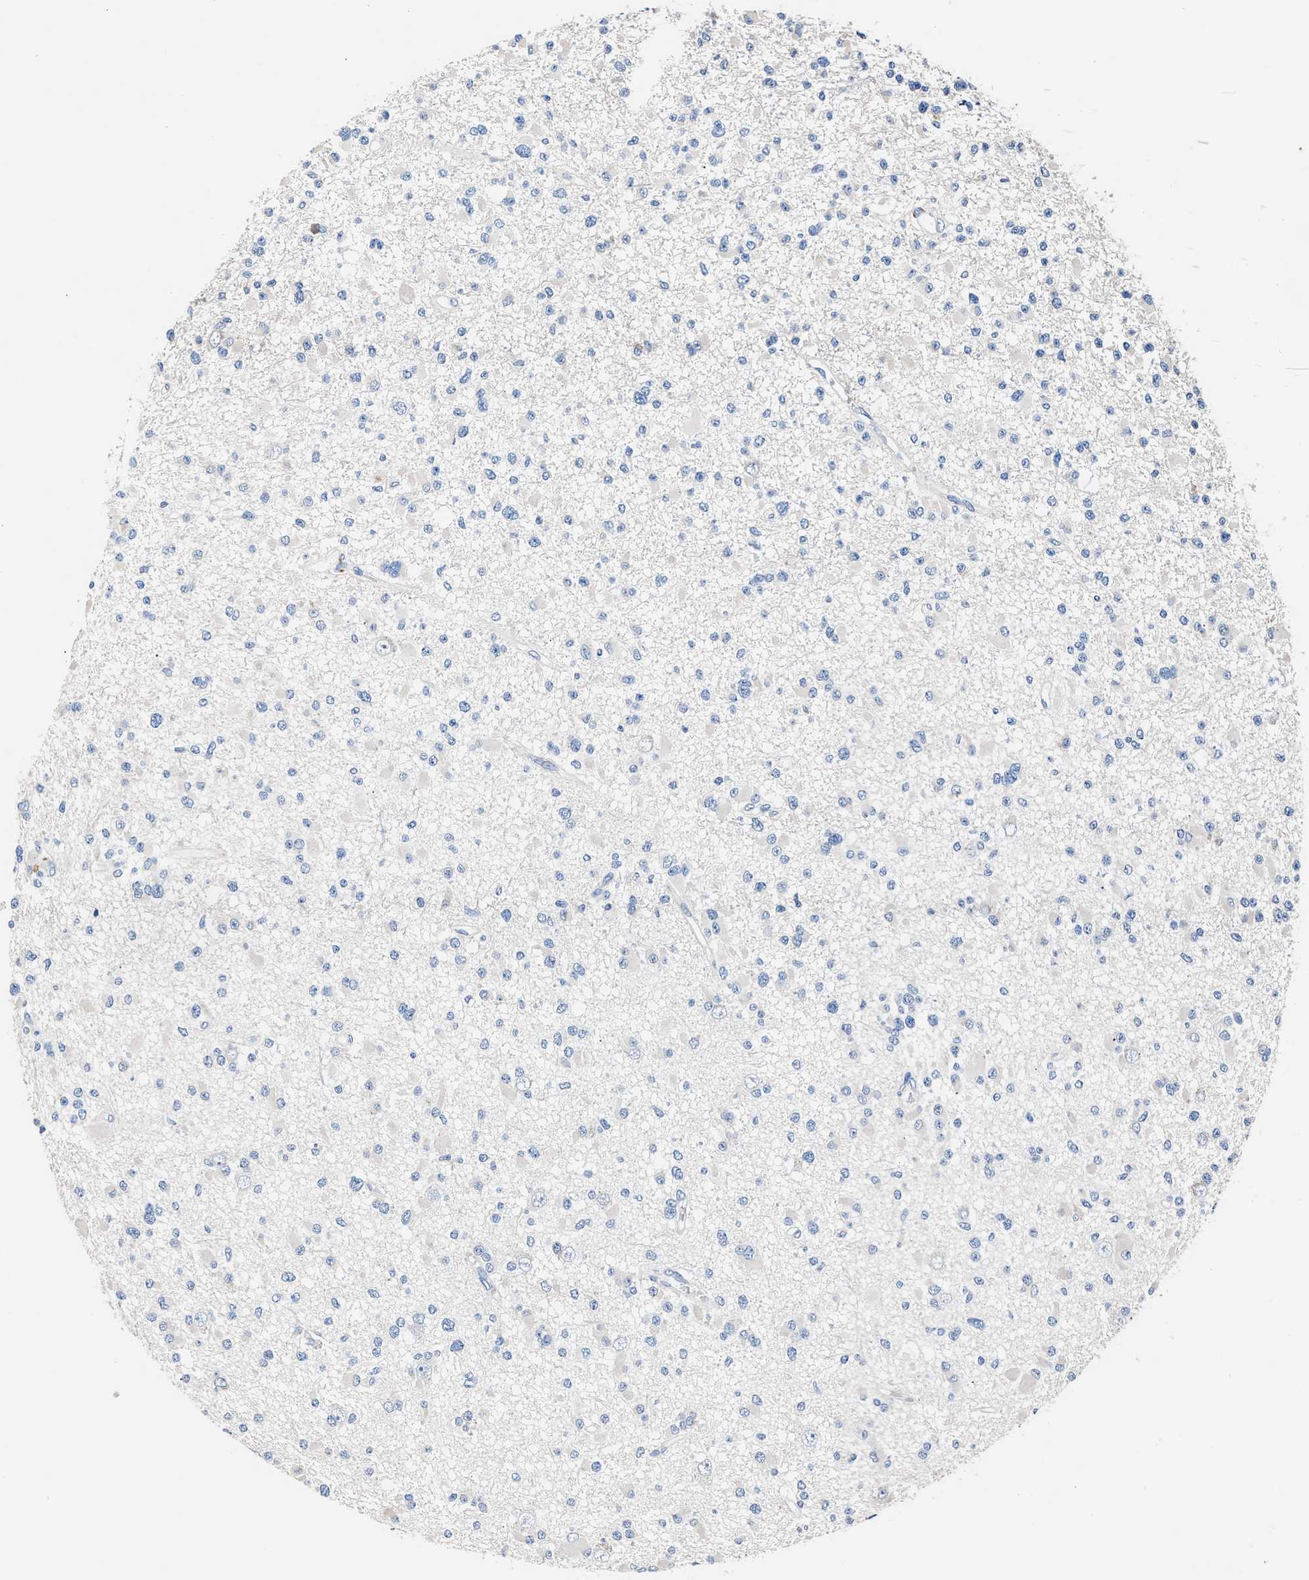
{"staining": {"intensity": "negative", "quantity": "none", "location": "none"}, "tissue": "glioma", "cell_type": "Tumor cells", "image_type": "cancer", "snomed": [{"axis": "morphology", "description": "Glioma, malignant, Low grade"}, {"axis": "topography", "description": "Brain"}], "caption": "DAB immunohistochemical staining of glioma shows no significant positivity in tumor cells. The staining is performed using DAB (3,3'-diaminobenzidine) brown chromogen with nuclei counter-stained in using hematoxylin.", "gene": "GSTM1", "patient": {"sex": "female", "age": 22}}